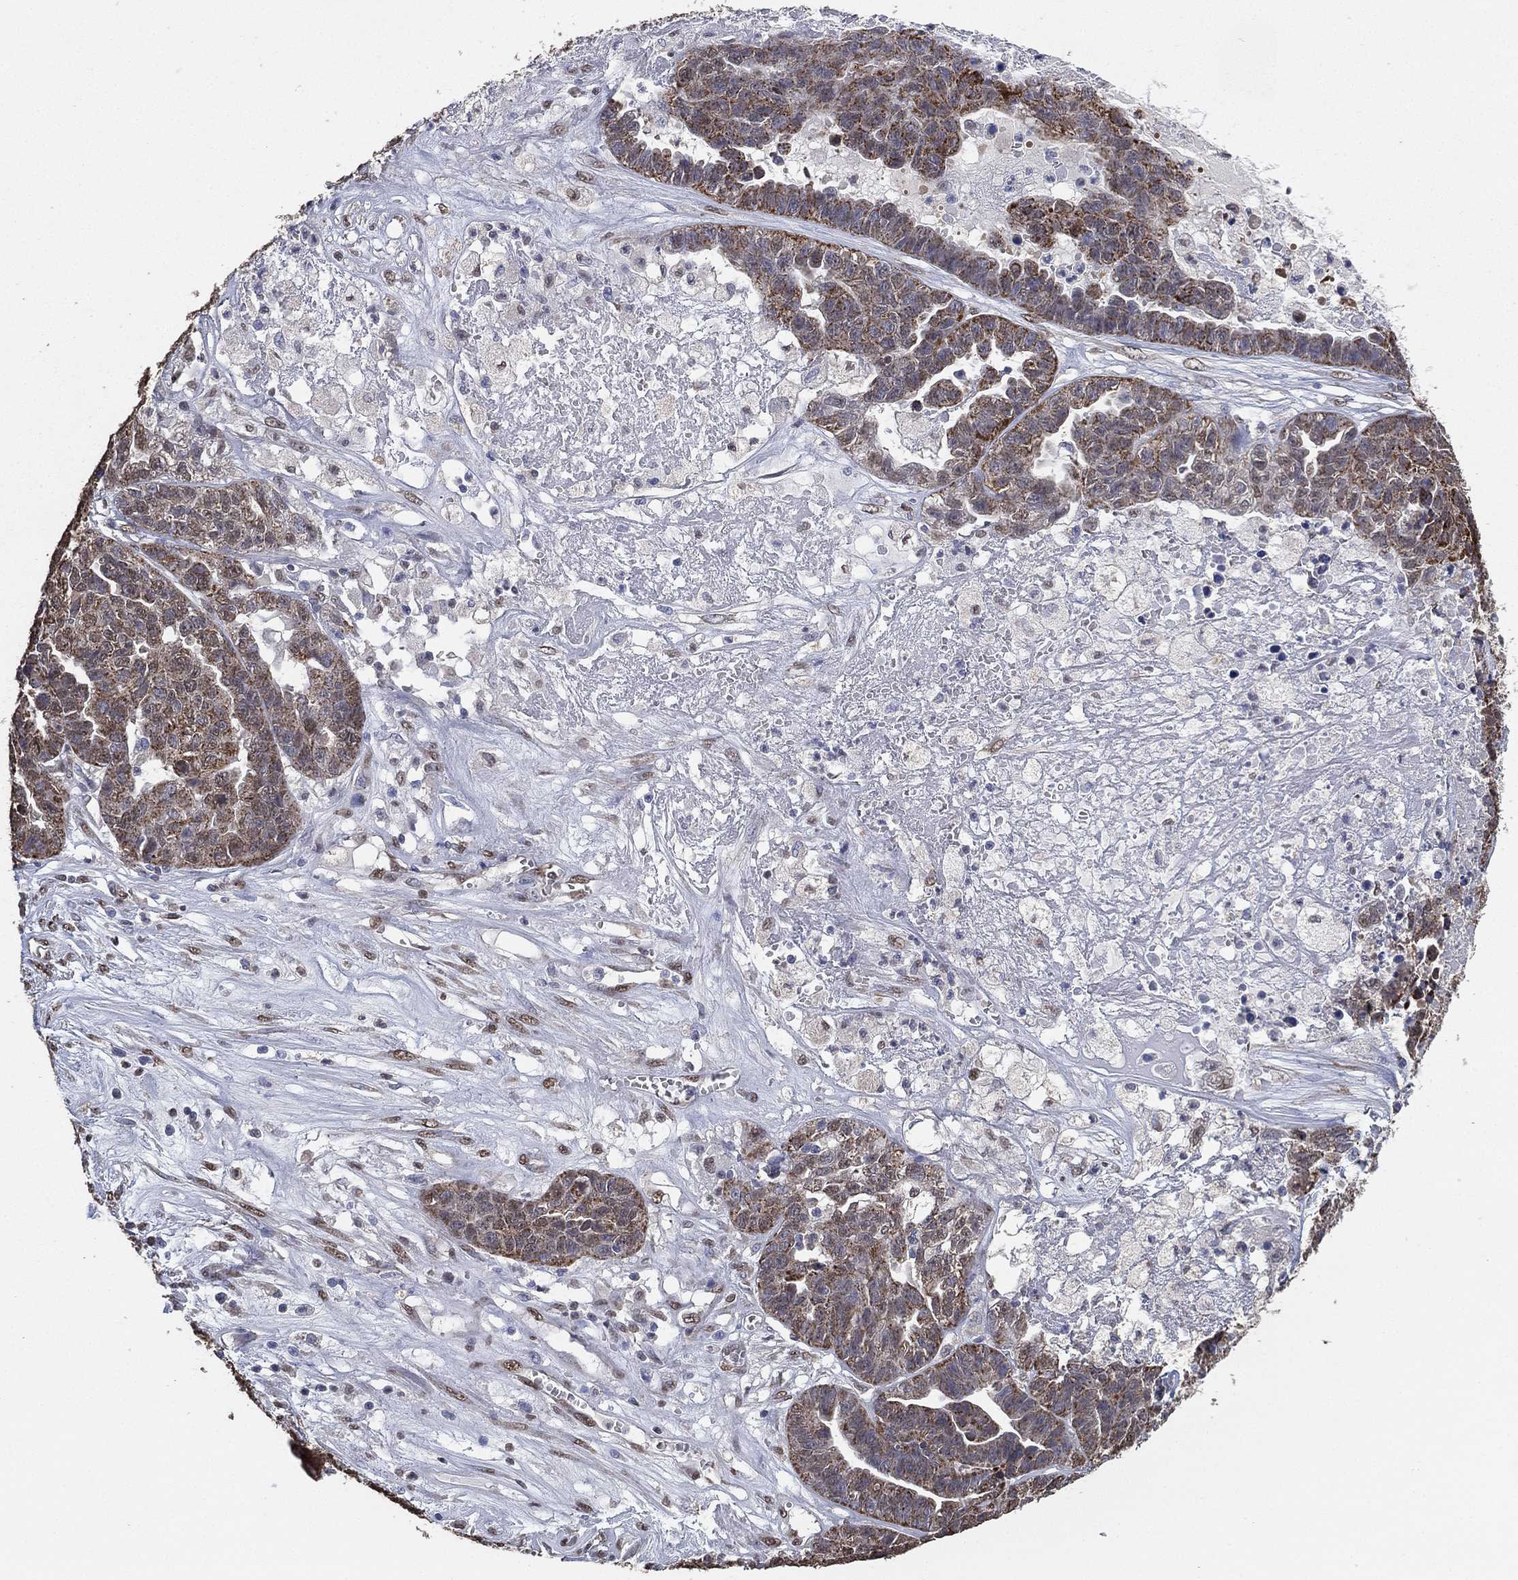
{"staining": {"intensity": "moderate", "quantity": "<25%", "location": "cytoplasmic/membranous"}, "tissue": "ovarian cancer", "cell_type": "Tumor cells", "image_type": "cancer", "snomed": [{"axis": "morphology", "description": "Cystadenocarcinoma, serous, NOS"}, {"axis": "topography", "description": "Ovary"}], "caption": "The image reveals staining of ovarian cancer, revealing moderate cytoplasmic/membranous protein expression (brown color) within tumor cells.", "gene": "ALDH7A1", "patient": {"sex": "female", "age": 87}}